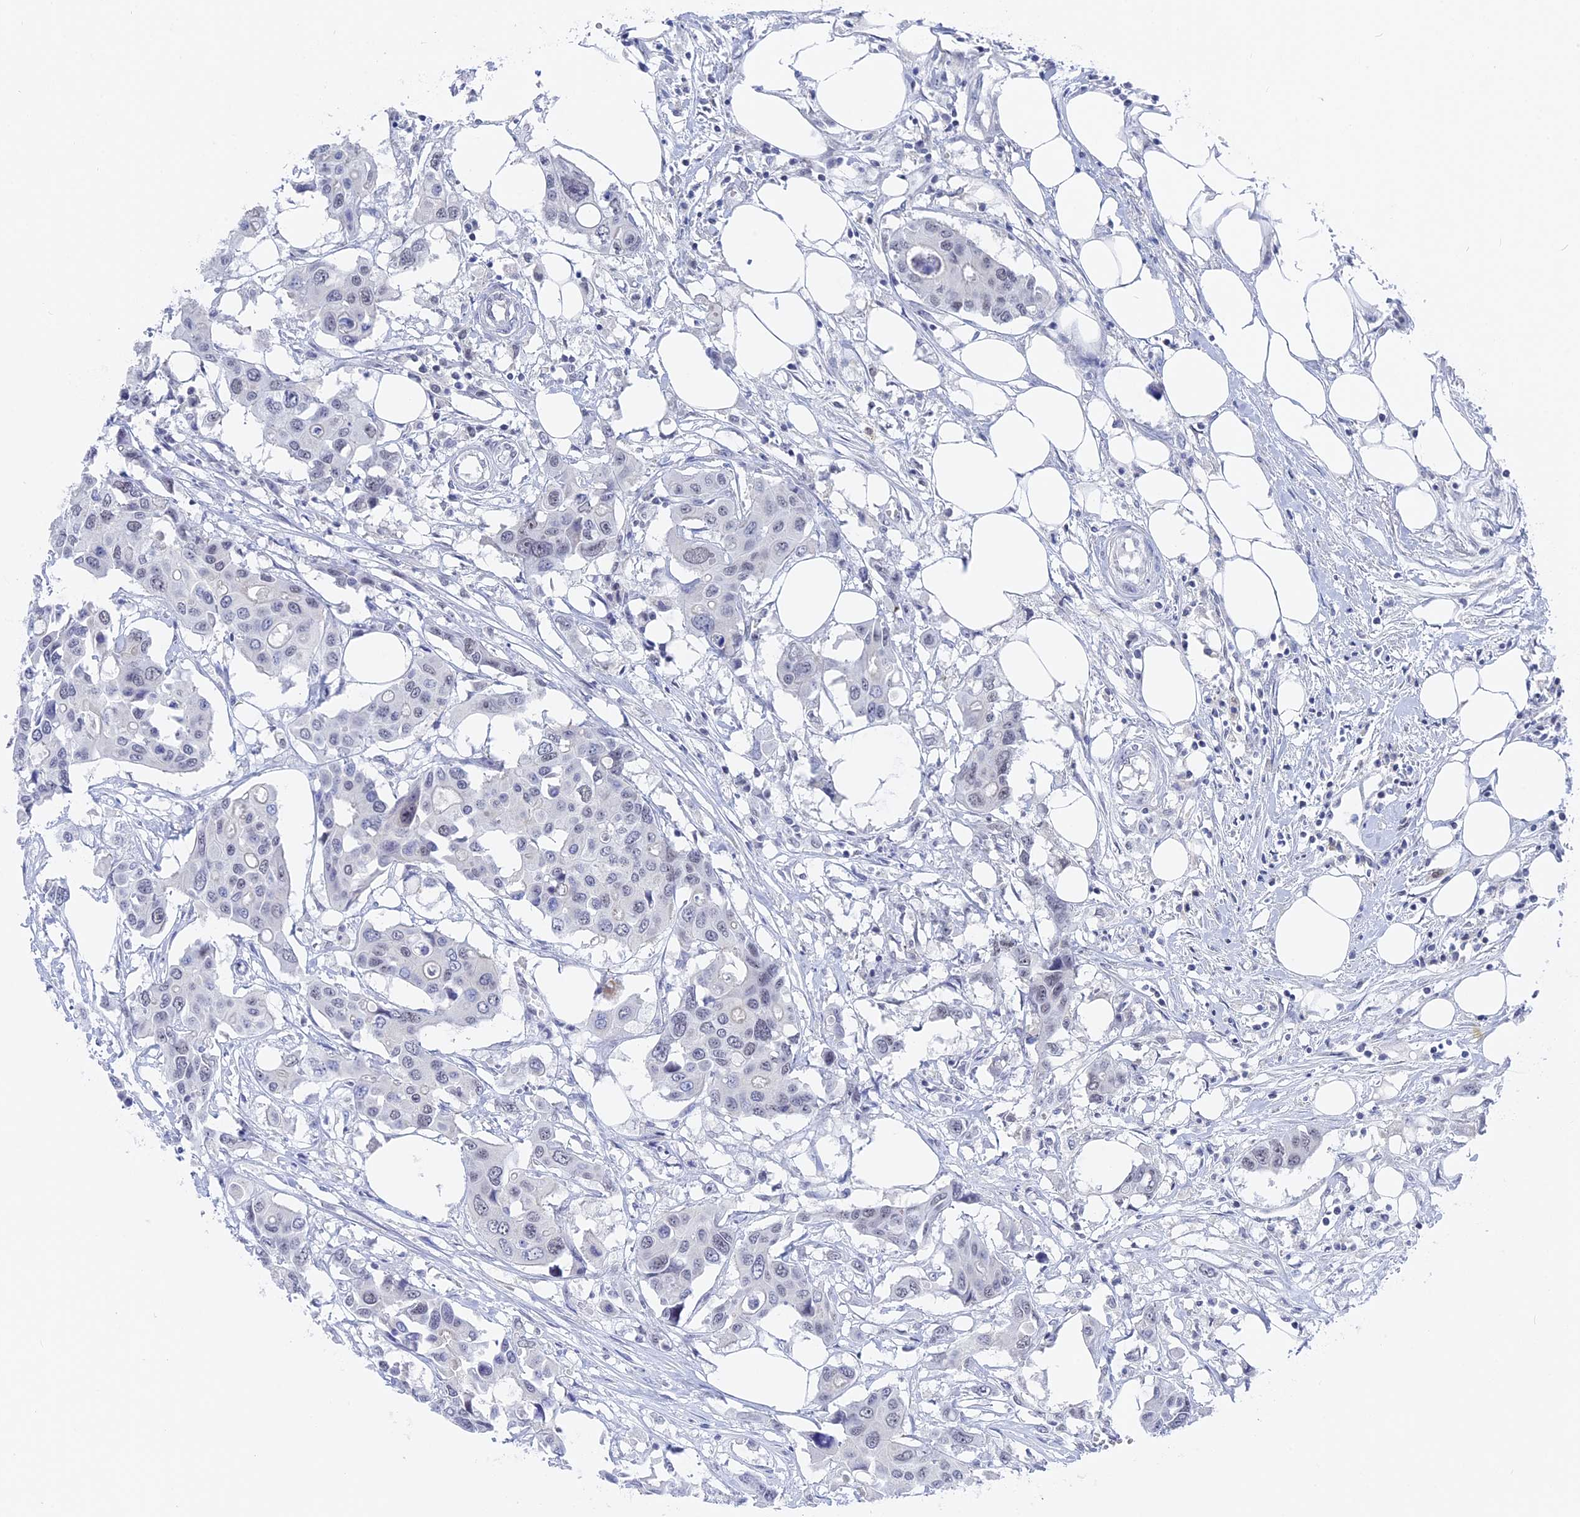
{"staining": {"intensity": "negative", "quantity": "none", "location": "none"}, "tissue": "colorectal cancer", "cell_type": "Tumor cells", "image_type": "cancer", "snomed": [{"axis": "morphology", "description": "Adenocarcinoma, NOS"}, {"axis": "topography", "description": "Colon"}], "caption": "This is a micrograph of immunohistochemistry (IHC) staining of colorectal cancer (adenocarcinoma), which shows no positivity in tumor cells.", "gene": "BRD2", "patient": {"sex": "male", "age": 77}}